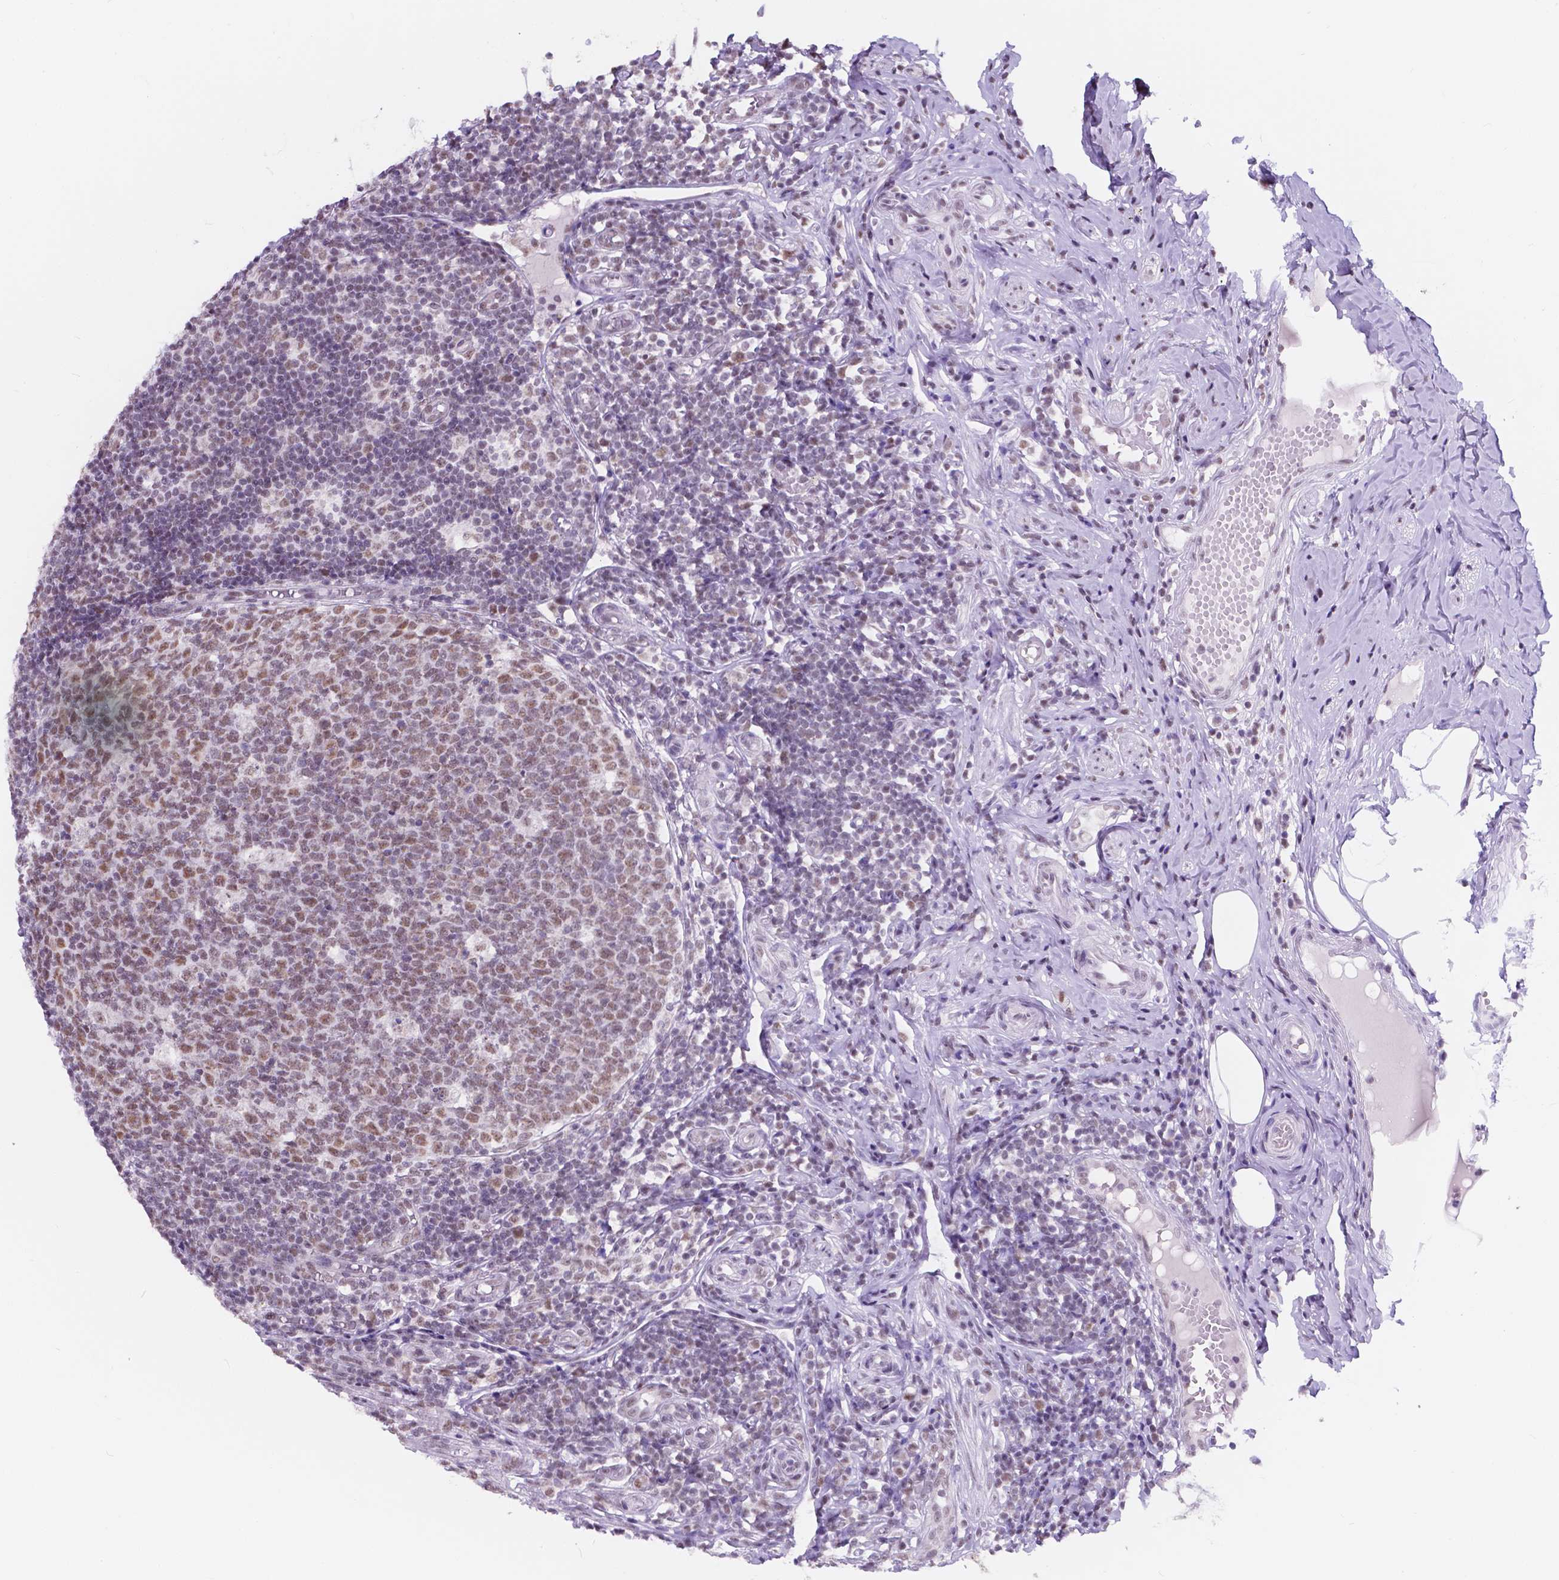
{"staining": {"intensity": "weak", "quantity": ">75%", "location": "nuclear"}, "tissue": "appendix", "cell_type": "Glandular cells", "image_type": "normal", "snomed": [{"axis": "morphology", "description": "Normal tissue, NOS"}, {"axis": "topography", "description": "Appendix"}], "caption": "A low amount of weak nuclear staining is identified in approximately >75% of glandular cells in normal appendix. Nuclei are stained in blue.", "gene": "BCAS2", "patient": {"sex": "male", "age": 18}}